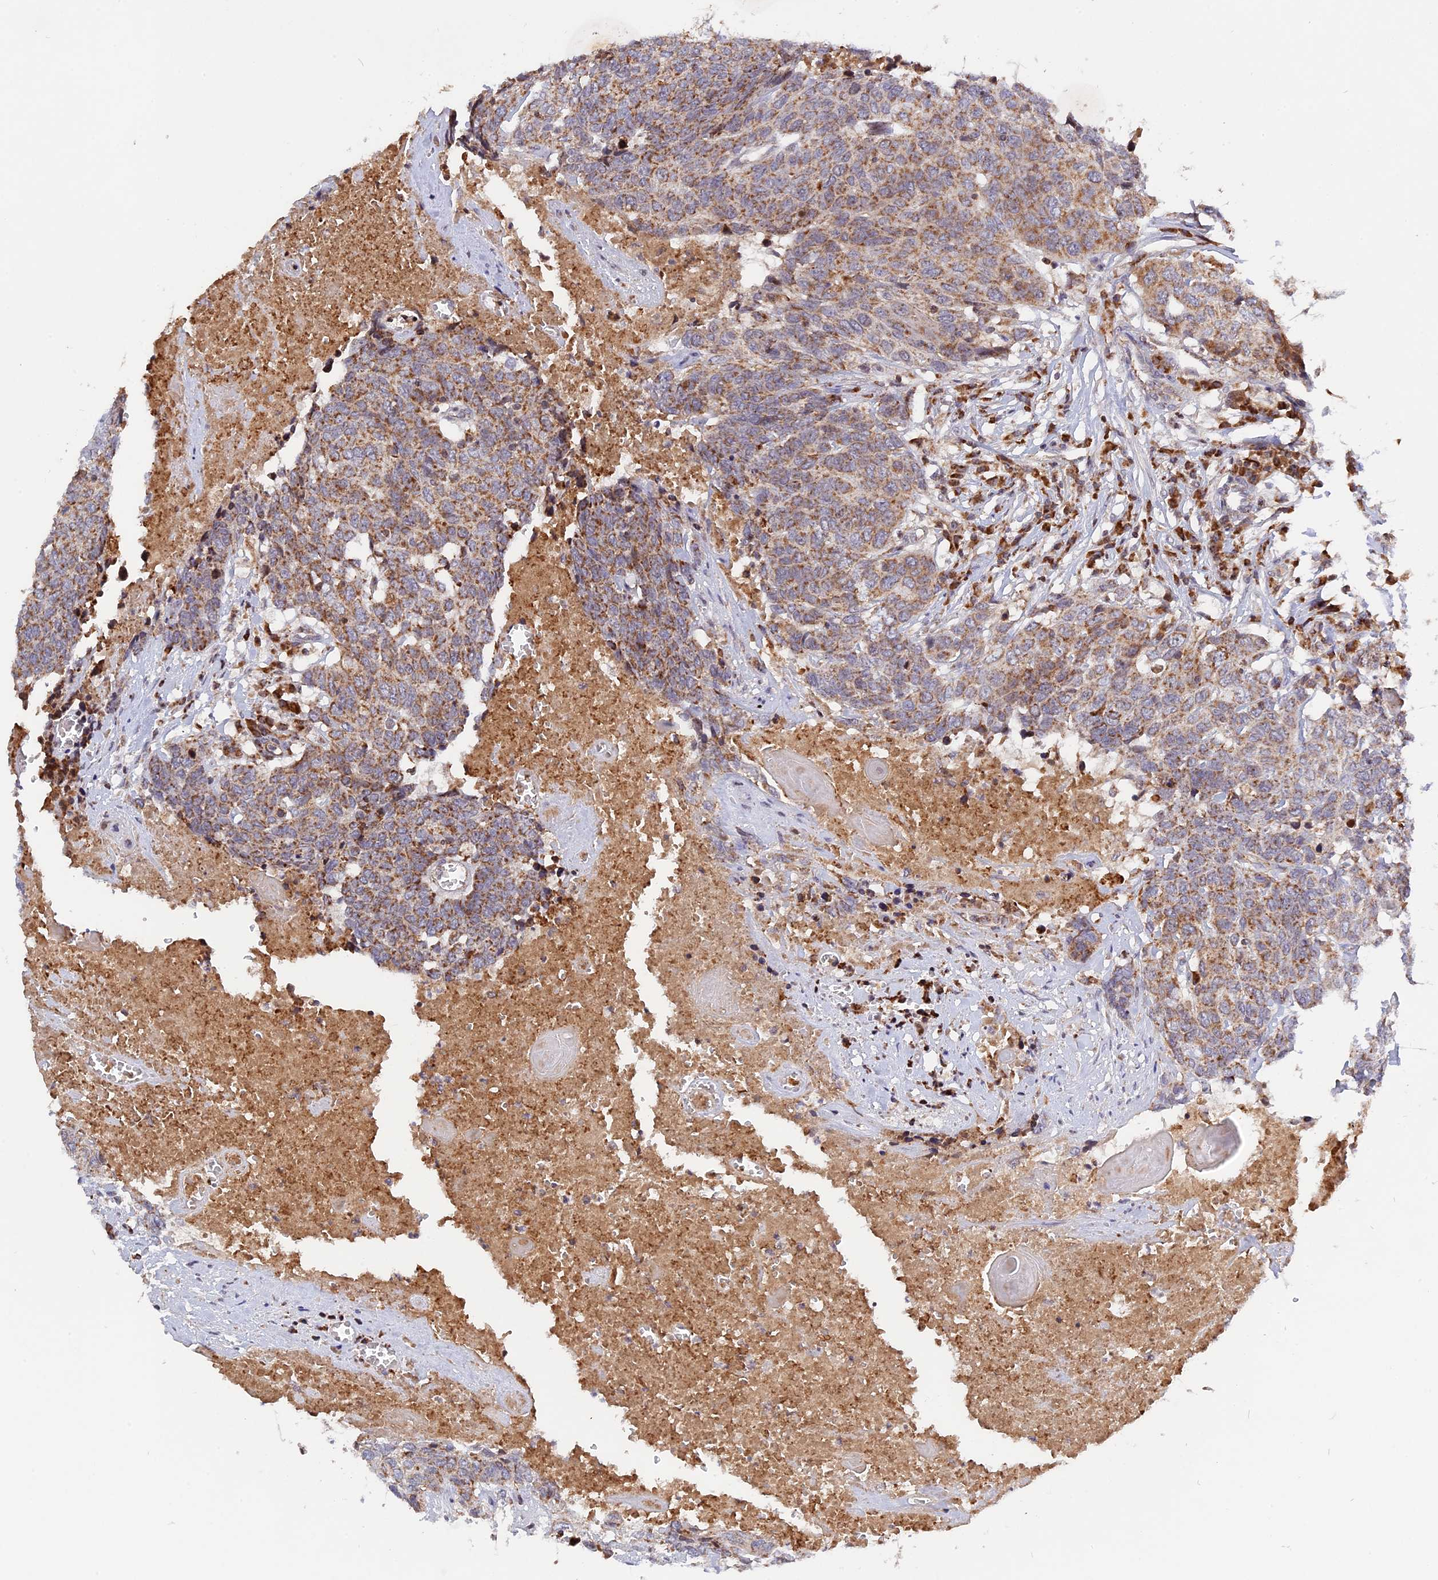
{"staining": {"intensity": "weak", "quantity": "25%-75%", "location": "cytoplasmic/membranous"}, "tissue": "head and neck cancer", "cell_type": "Tumor cells", "image_type": "cancer", "snomed": [{"axis": "morphology", "description": "Squamous cell carcinoma, NOS"}, {"axis": "topography", "description": "Head-Neck"}], "caption": "A high-resolution photomicrograph shows immunohistochemistry (IHC) staining of squamous cell carcinoma (head and neck), which reveals weak cytoplasmic/membranous expression in approximately 25%-75% of tumor cells. The protein is shown in brown color, while the nuclei are stained blue.", "gene": "MPV17L", "patient": {"sex": "male", "age": 66}}